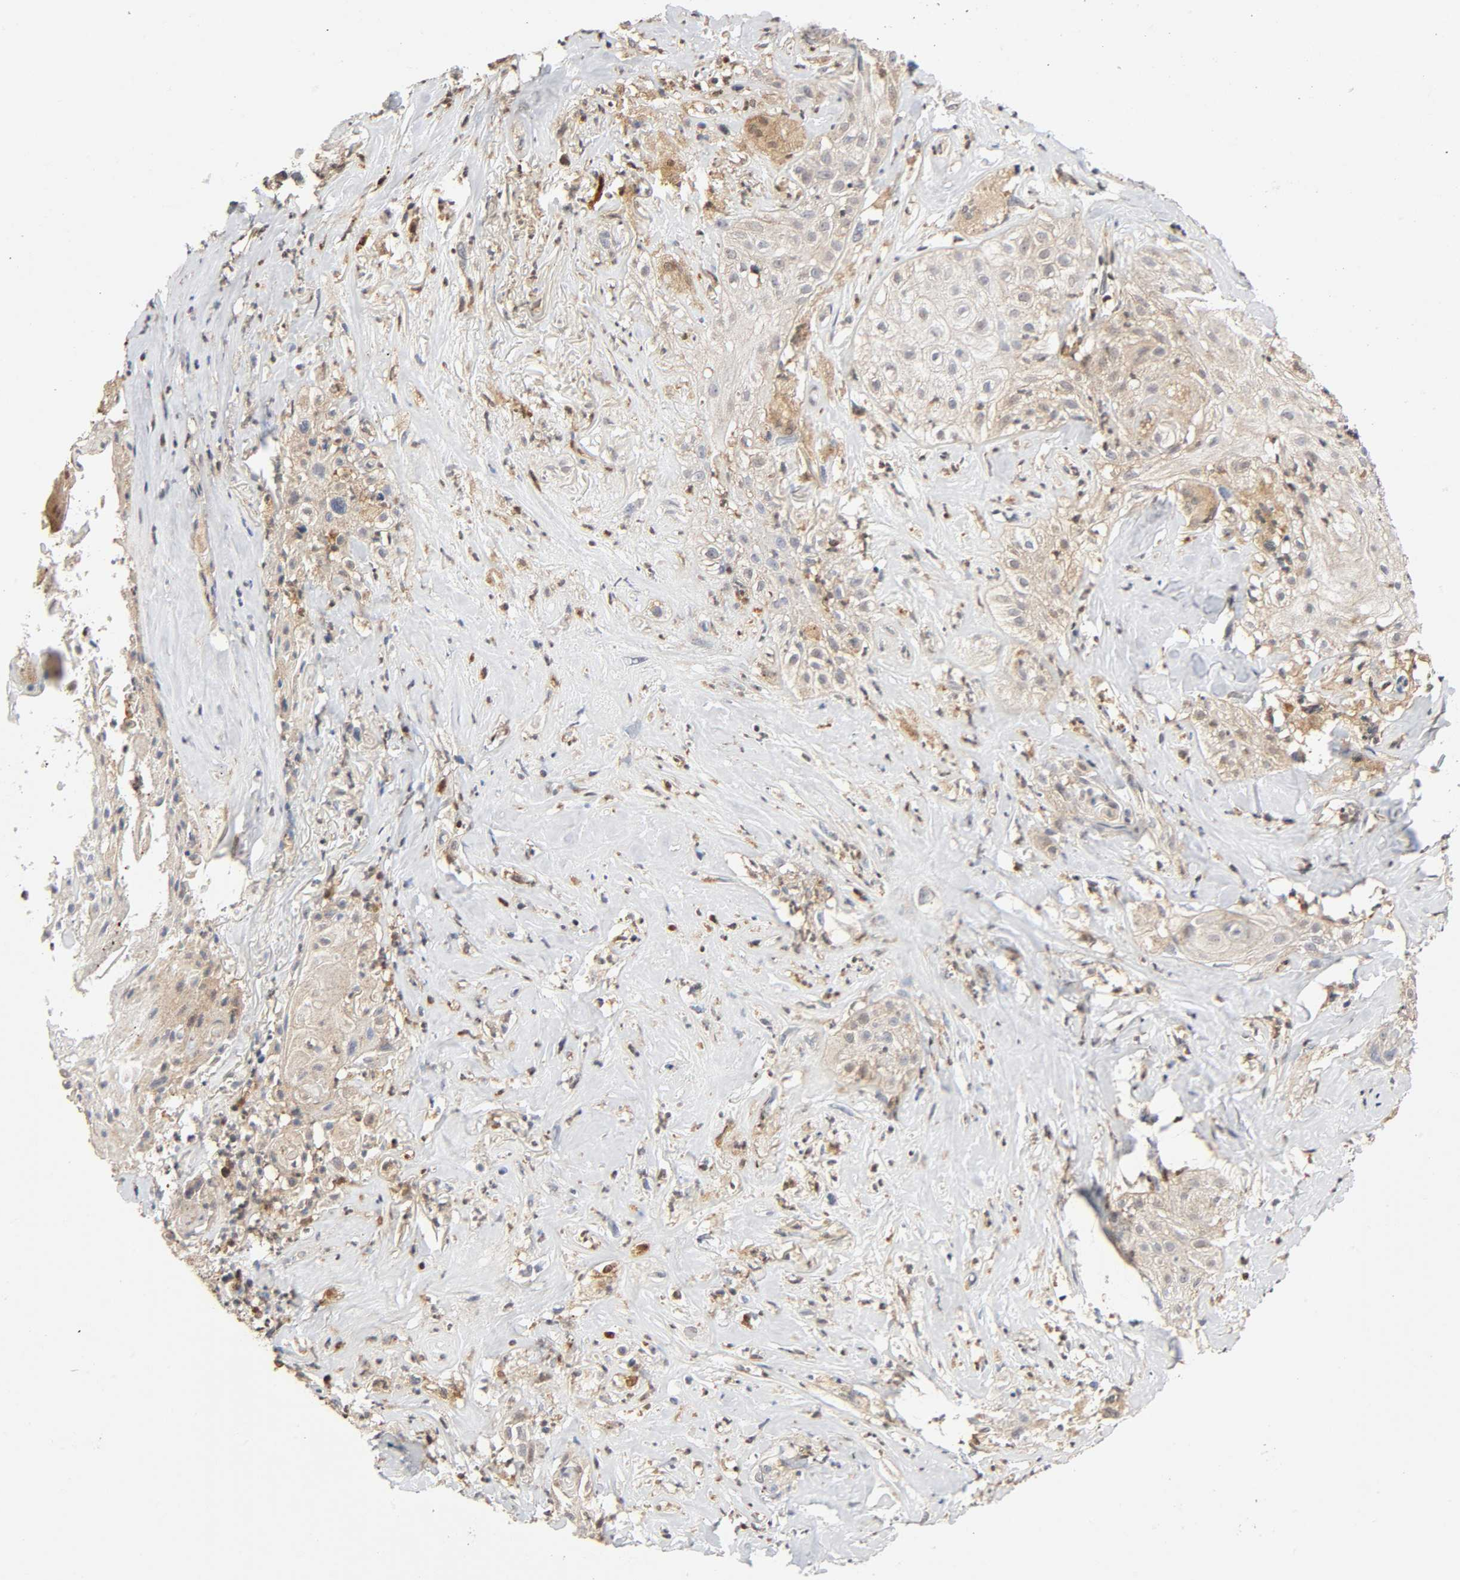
{"staining": {"intensity": "weak", "quantity": "25%-75%", "location": "cytoplasmic/membranous"}, "tissue": "skin cancer", "cell_type": "Tumor cells", "image_type": "cancer", "snomed": [{"axis": "morphology", "description": "Squamous cell carcinoma, NOS"}, {"axis": "topography", "description": "Skin"}], "caption": "A brown stain highlights weak cytoplasmic/membranous positivity of a protein in human skin cancer (squamous cell carcinoma) tumor cells.", "gene": "CASP9", "patient": {"sex": "male", "age": 65}}